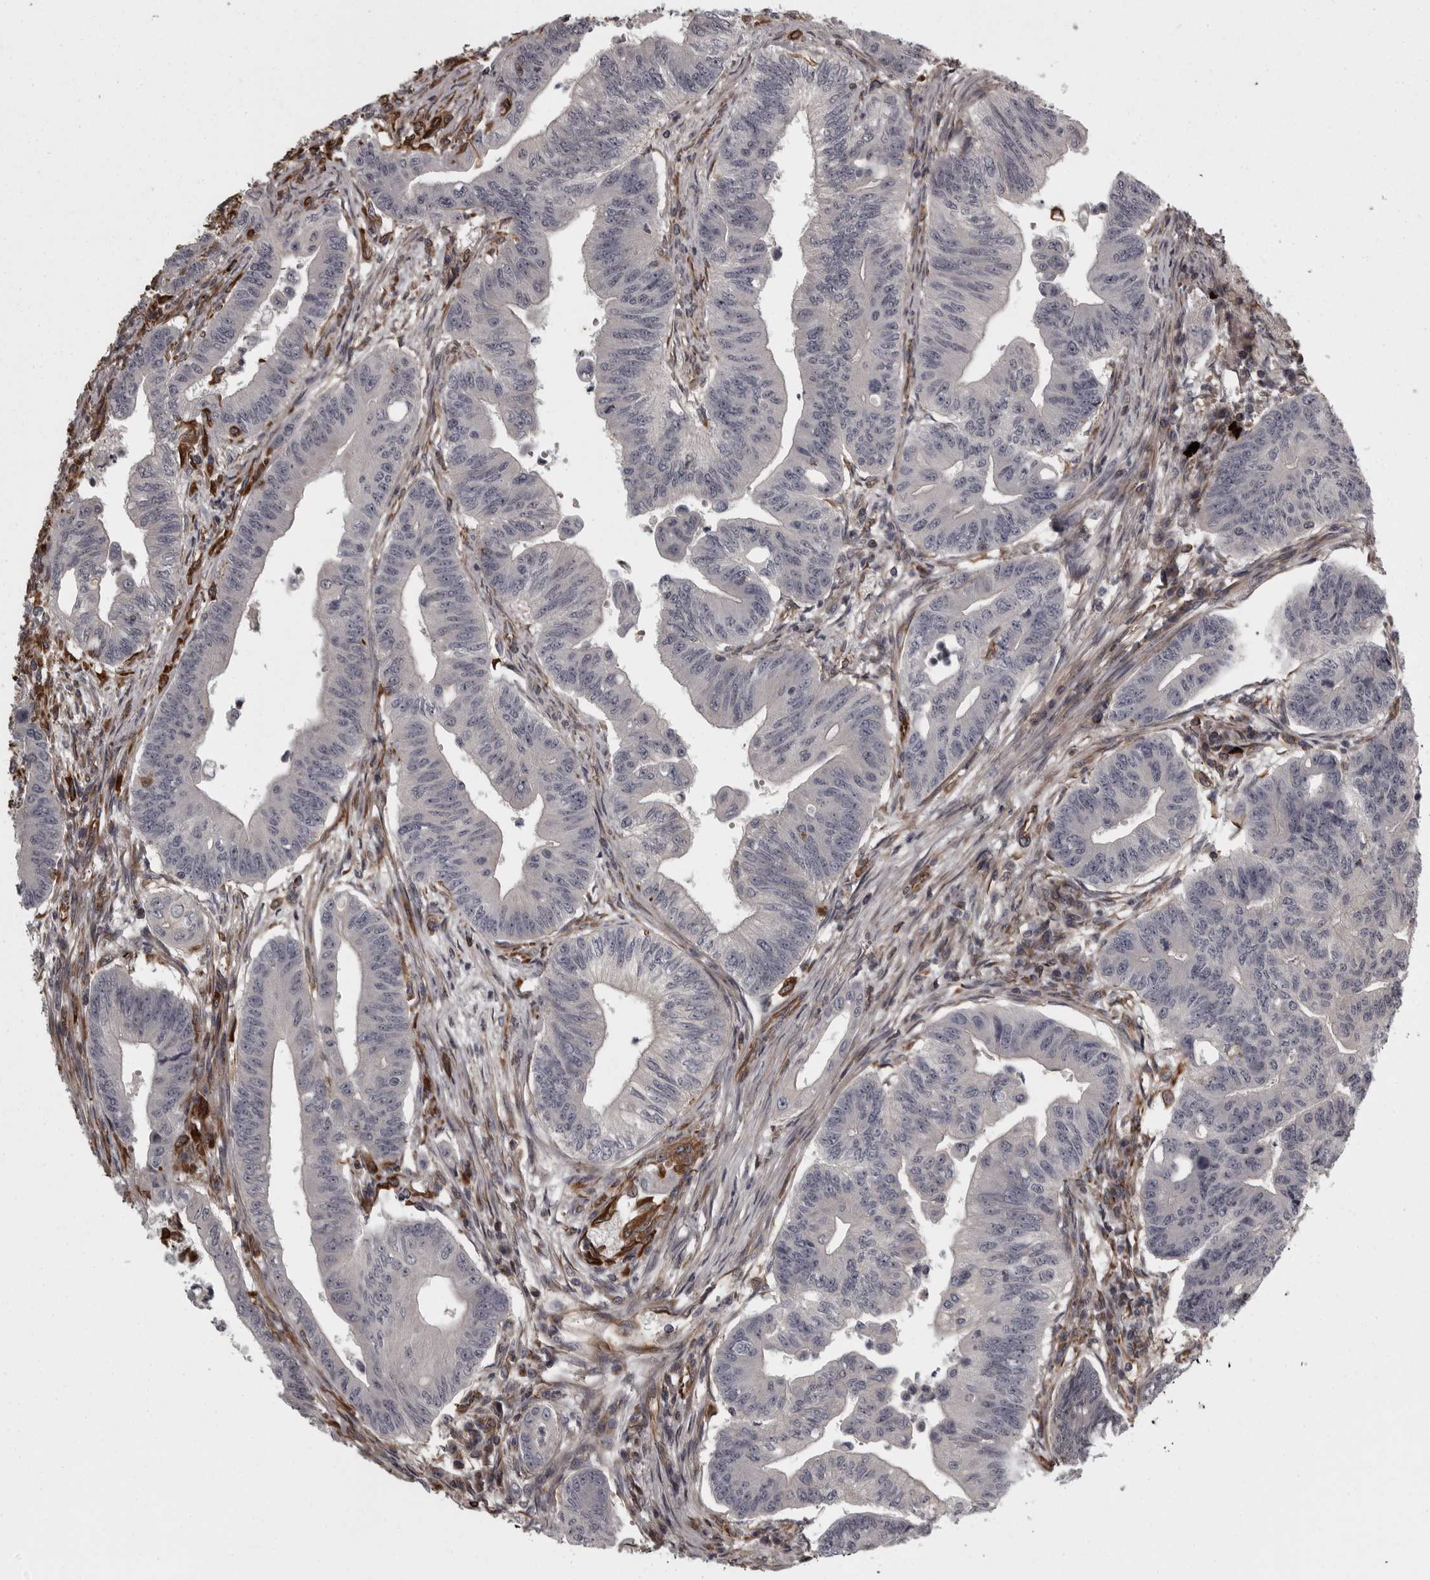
{"staining": {"intensity": "negative", "quantity": "none", "location": "none"}, "tissue": "colorectal cancer", "cell_type": "Tumor cells", "image_type": "cancer", "snomed": [{"axis": "morphology", "description": "Adenoma, NOS"}, {"axis": "morphology", "description": "Adenocarcinoma, NOS"}, {"axis": "topography", "description": "Colon"}], "caption": "Colorectal adenocarcinoma was stained to show a protein in brown. There is no significant positivity in tumor cells.", "gene": "FAAP100", "patient": {"sex": "male", "age": 79}}